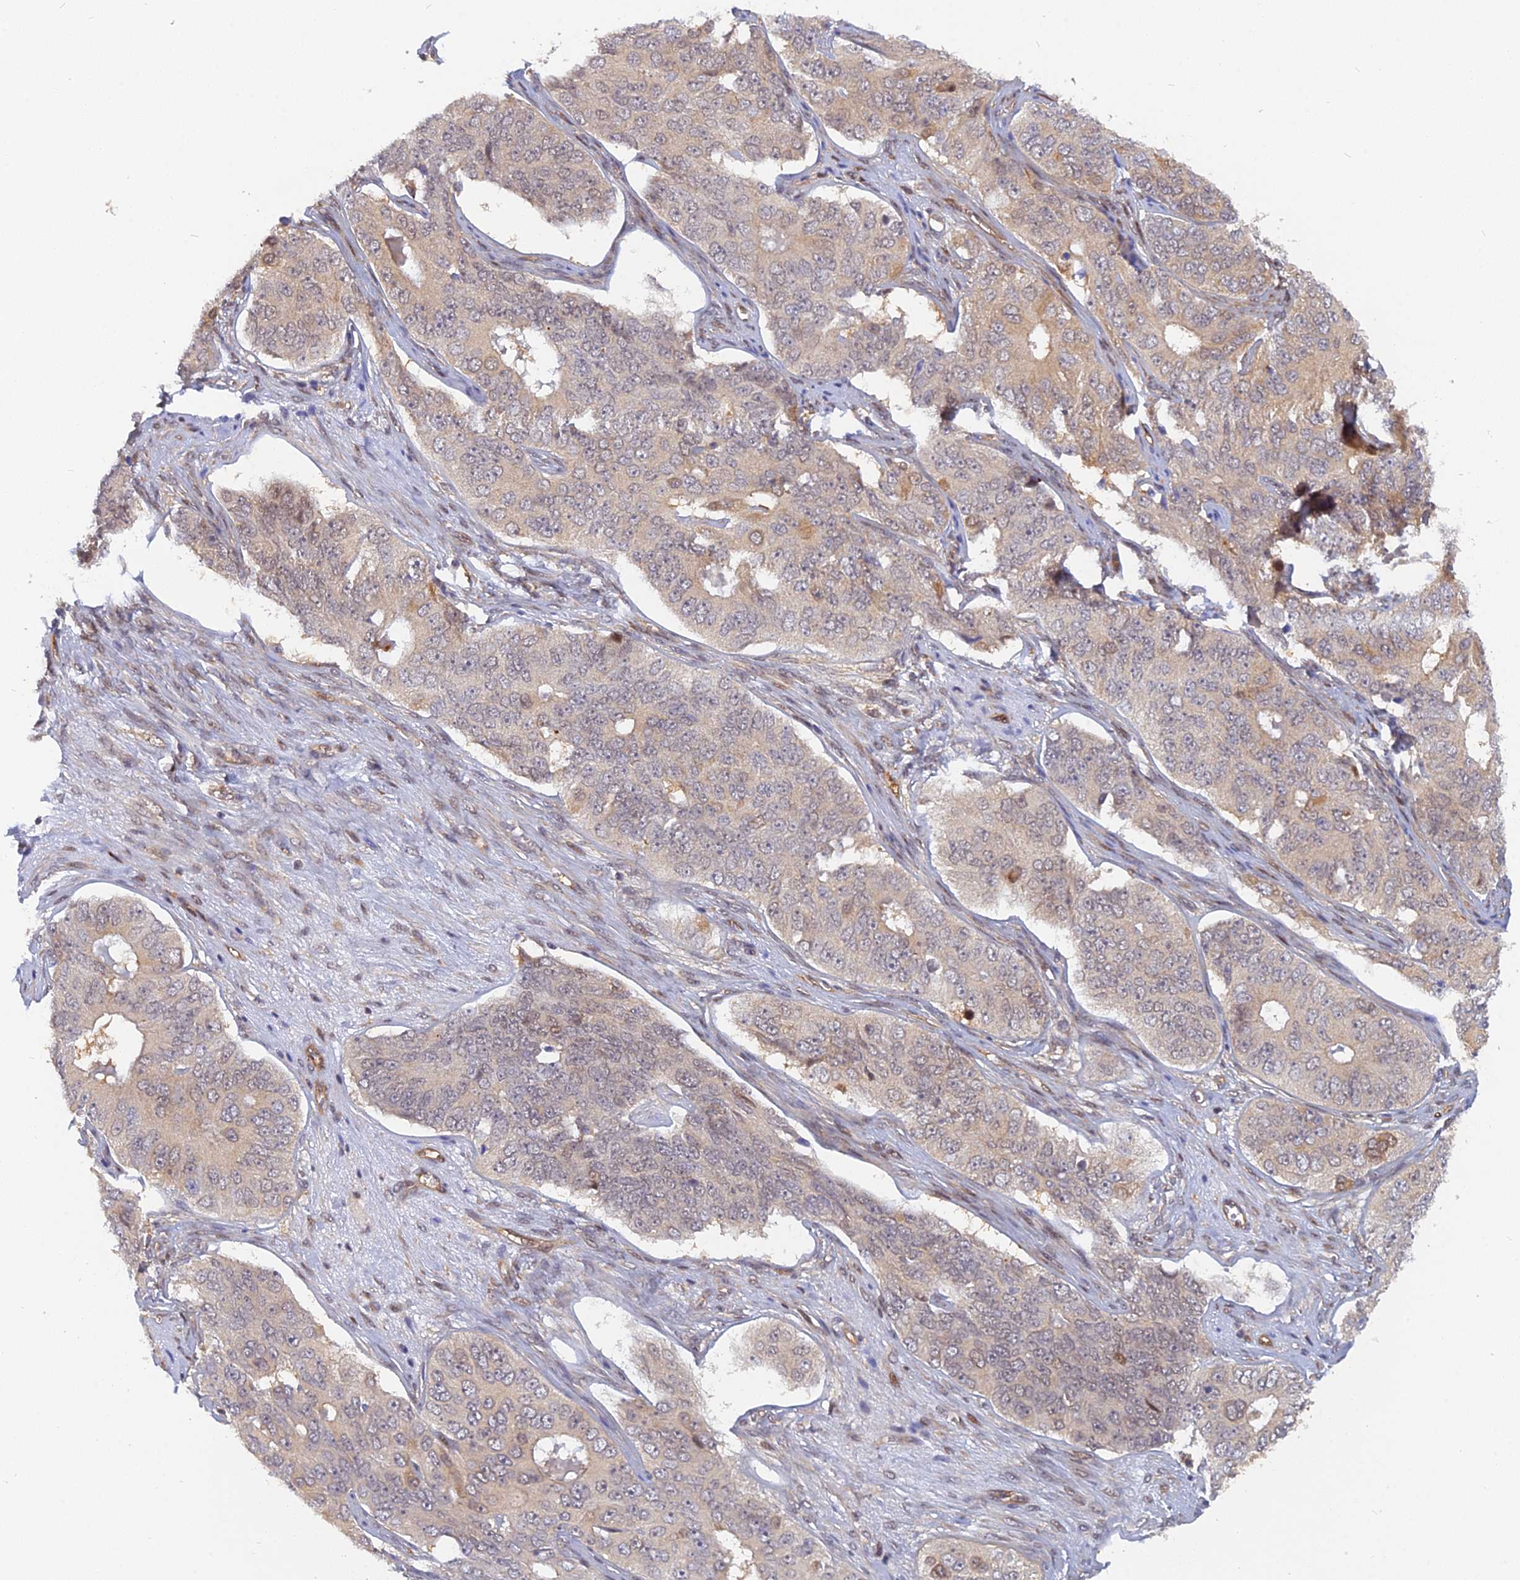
{"staining": {"intensity": "weak", "quantity": "25%-75%", "location": "cytoplasmic/membranous"}, "tissue": "ovarian cancer", "cell_type": "Tumor cells", "image_type": "cancer", "snomed": [{"axis": "morphology", "description": "Carcinoma, endometroid"}, {"axis": "topography", "description": "Ovary"}], "caption": "Protein staining reveals weak cytoplasmic/membranous positivity in approximately 25%-75% of tumor cells in ovarian cancer (endometroid carcinoma).", "gene": "ARL2BP", "patient": {"sex": "female", "age": 51}}